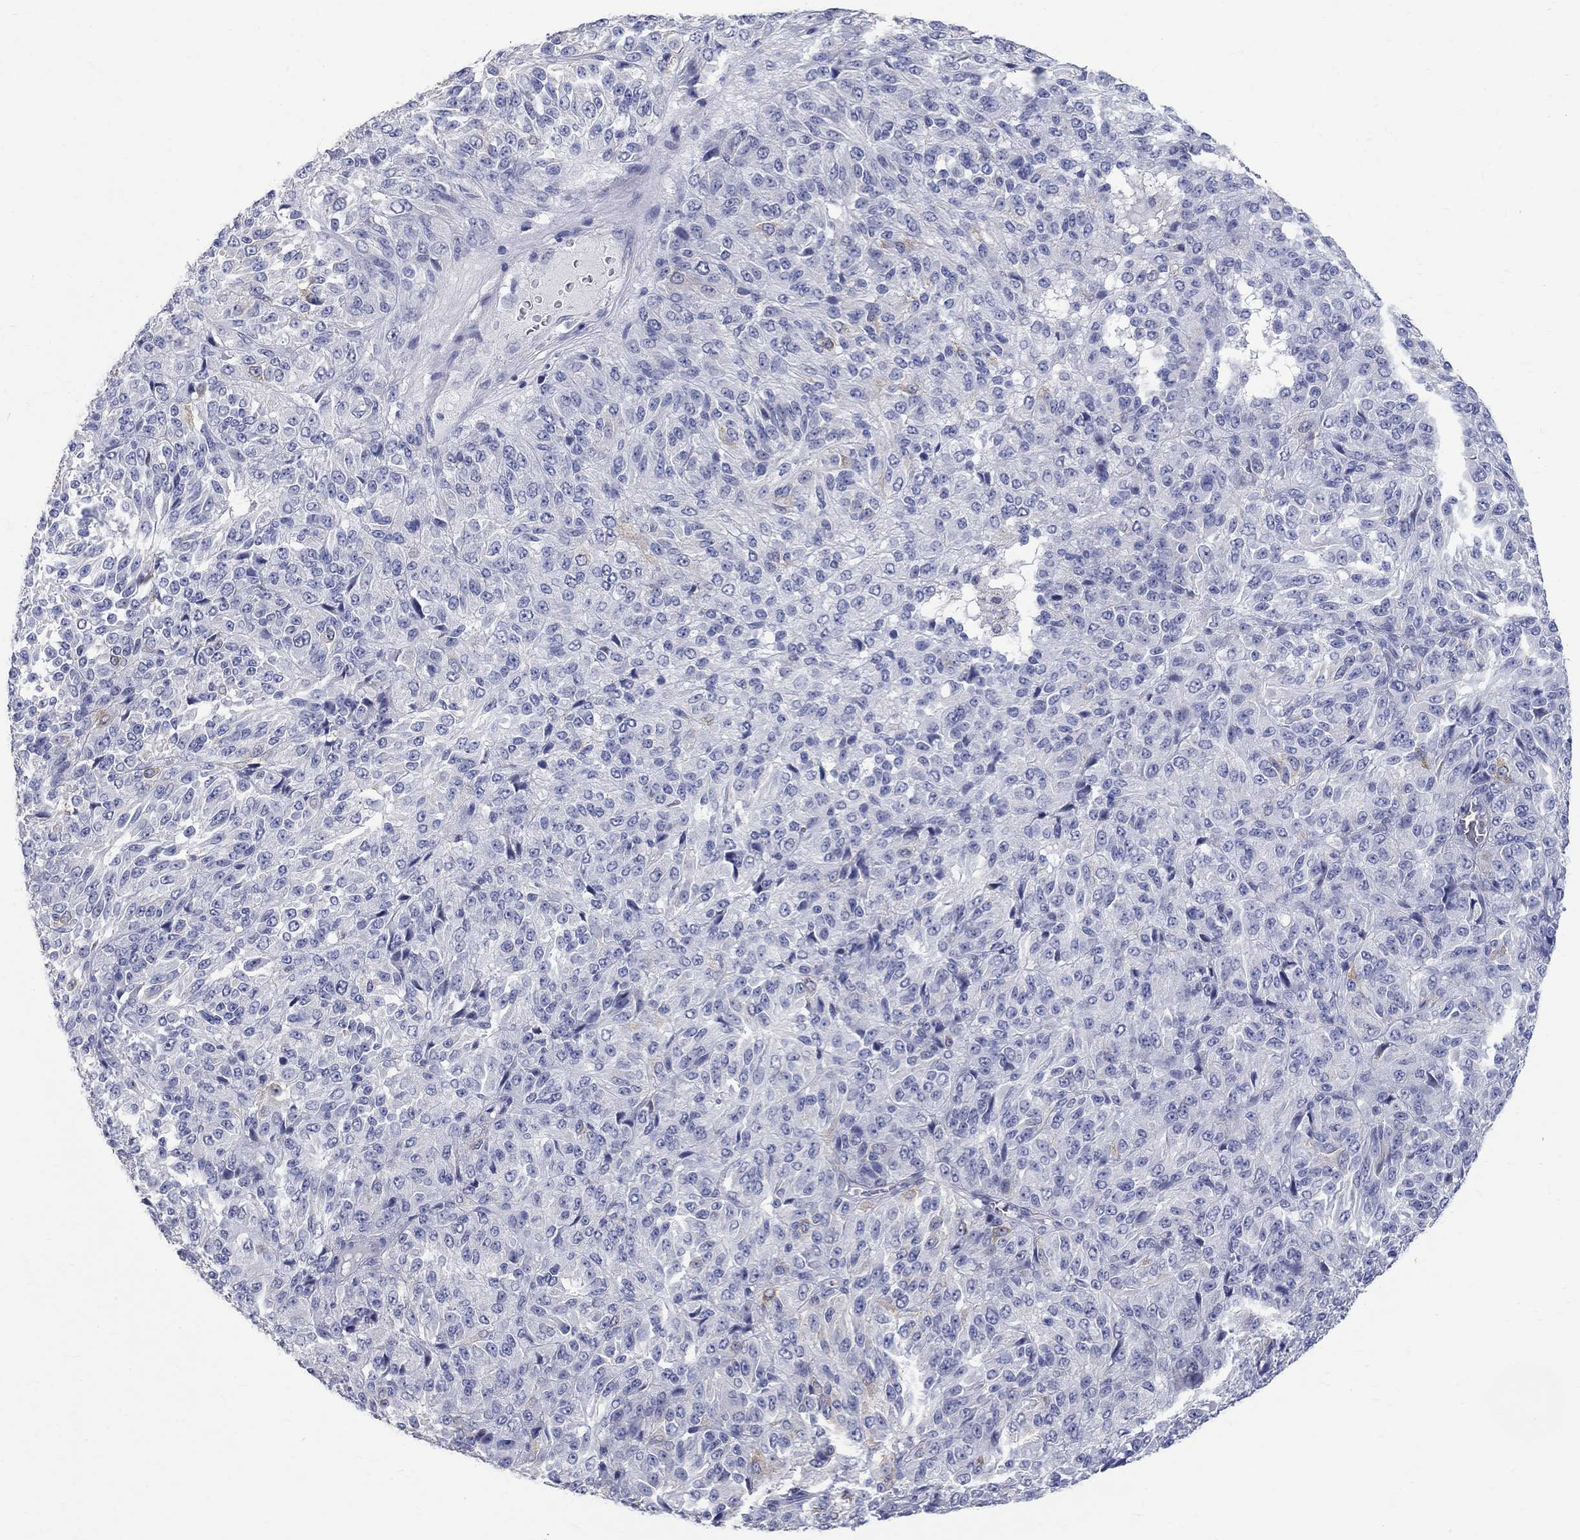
{"staining": {"intensity": "negative", "quantity": "none", "location": "none"}, "tissue": "melanoma", "cell_type": "Tumor cells", "image_type": "cancer", "snomed": [{"axis": "morphology", "description": "Malignant melanoma, Metastatic site"}, {"axis": "topography", "description": "Brain"}], "caption": "This photomicrograph is of melanoma stained with IHC to label a protein in brown with the nuclei are counter-stained blue. There is no expression in tumor cells. Nuclei are stained in blue.", "gene": "MAGEB6", "patient": {"sex": "female", "age": 56}}